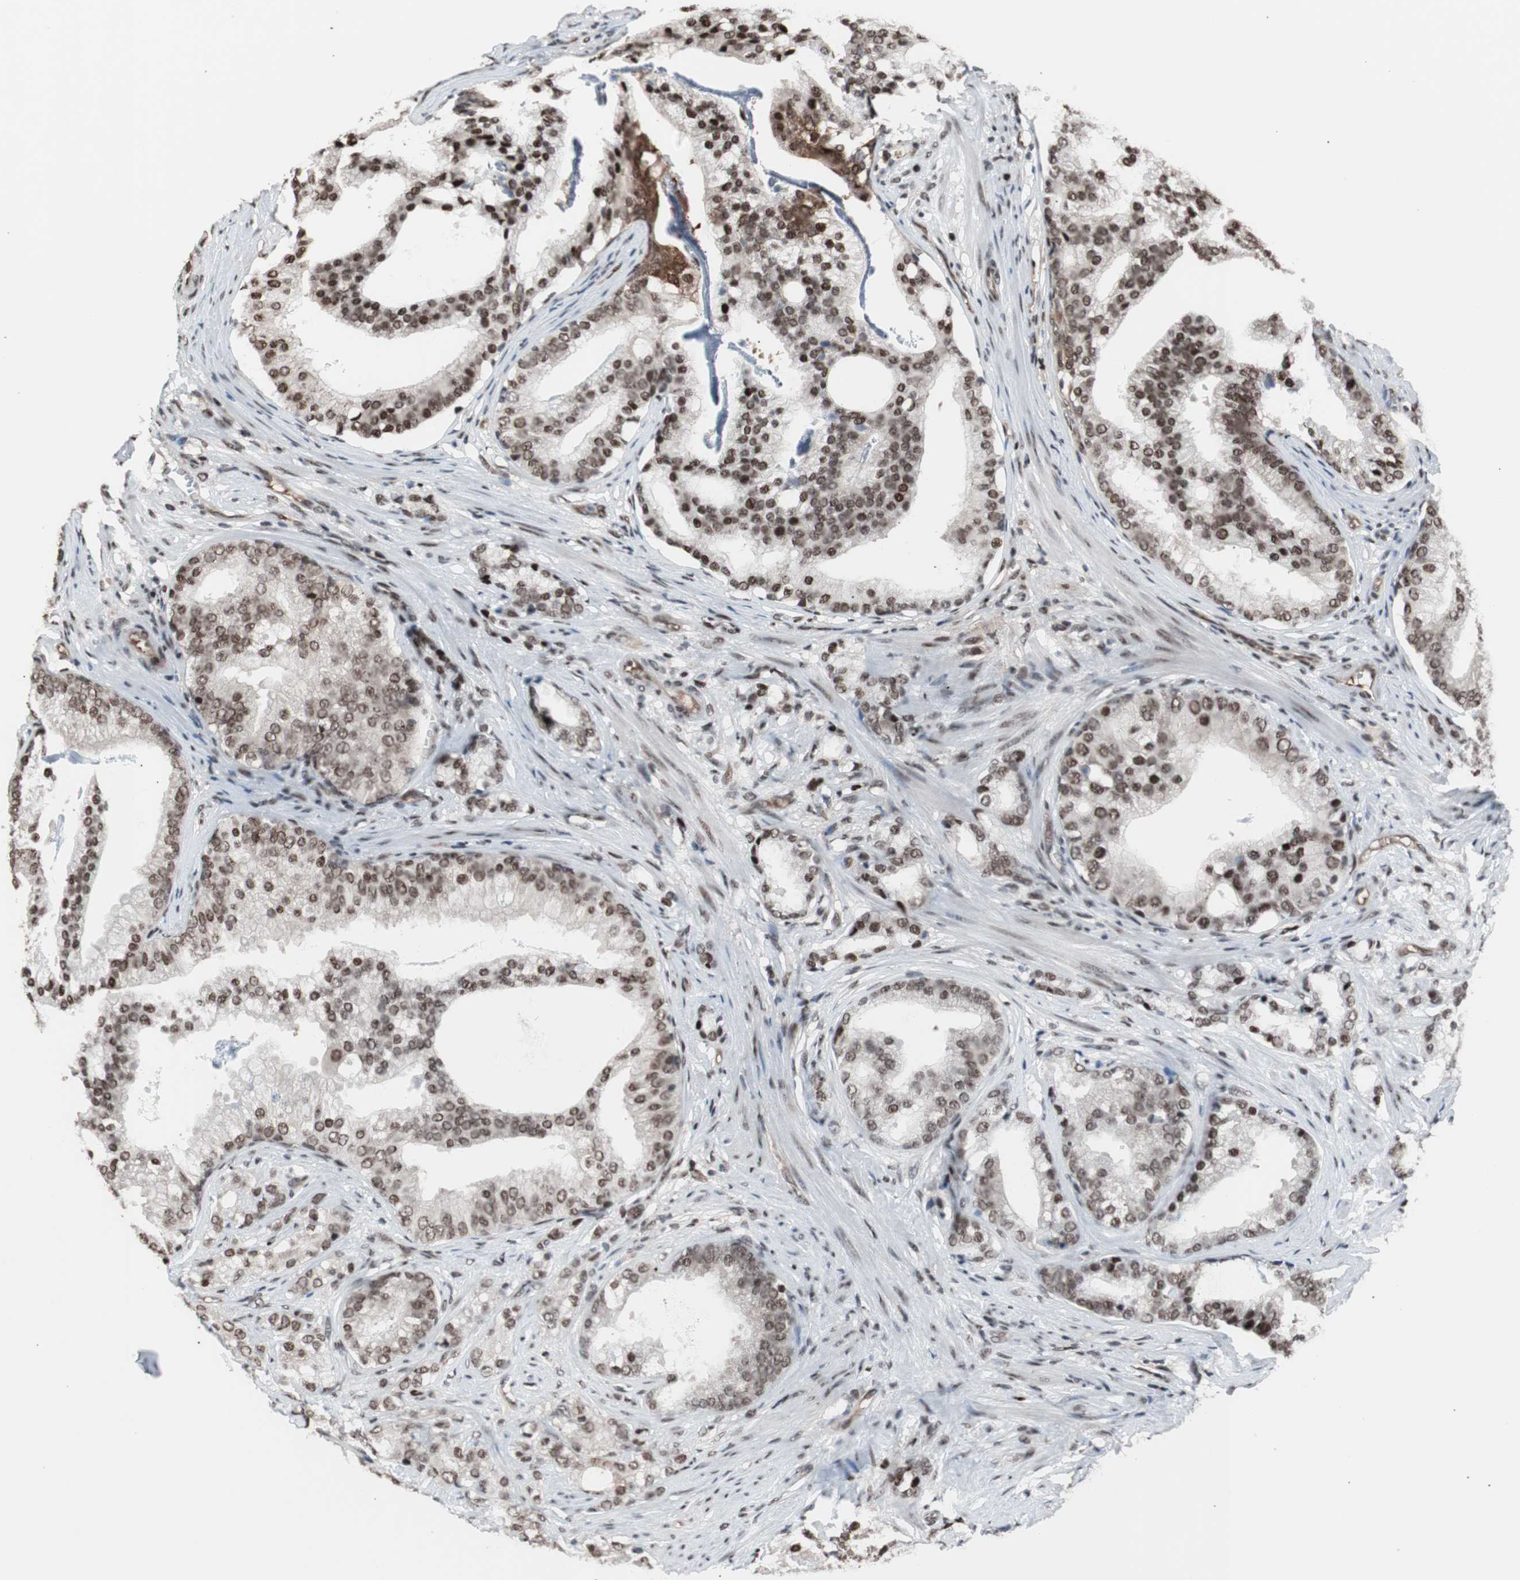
{"staining": {"intensity": "moderate", "quantity": ">75%", "location": "nuclear"}, "tissue": "prostate cancer", "cell_type": "Tumor cells", "image_type": "cancer", "snomed": [{"axis": "morphology", "description": "Adenocarcinoma, Low grade"}, {"axis": "topography", "description": "Prostate"}], "caption": "Prostate adenocarcinoma (low-grade) stained for a protein exhibits moderate nuclear positivity in tumor cells. Nuclei are stained in blue.", "gene": "POGZ", "patient": {"sex": "male", "age": 58}}